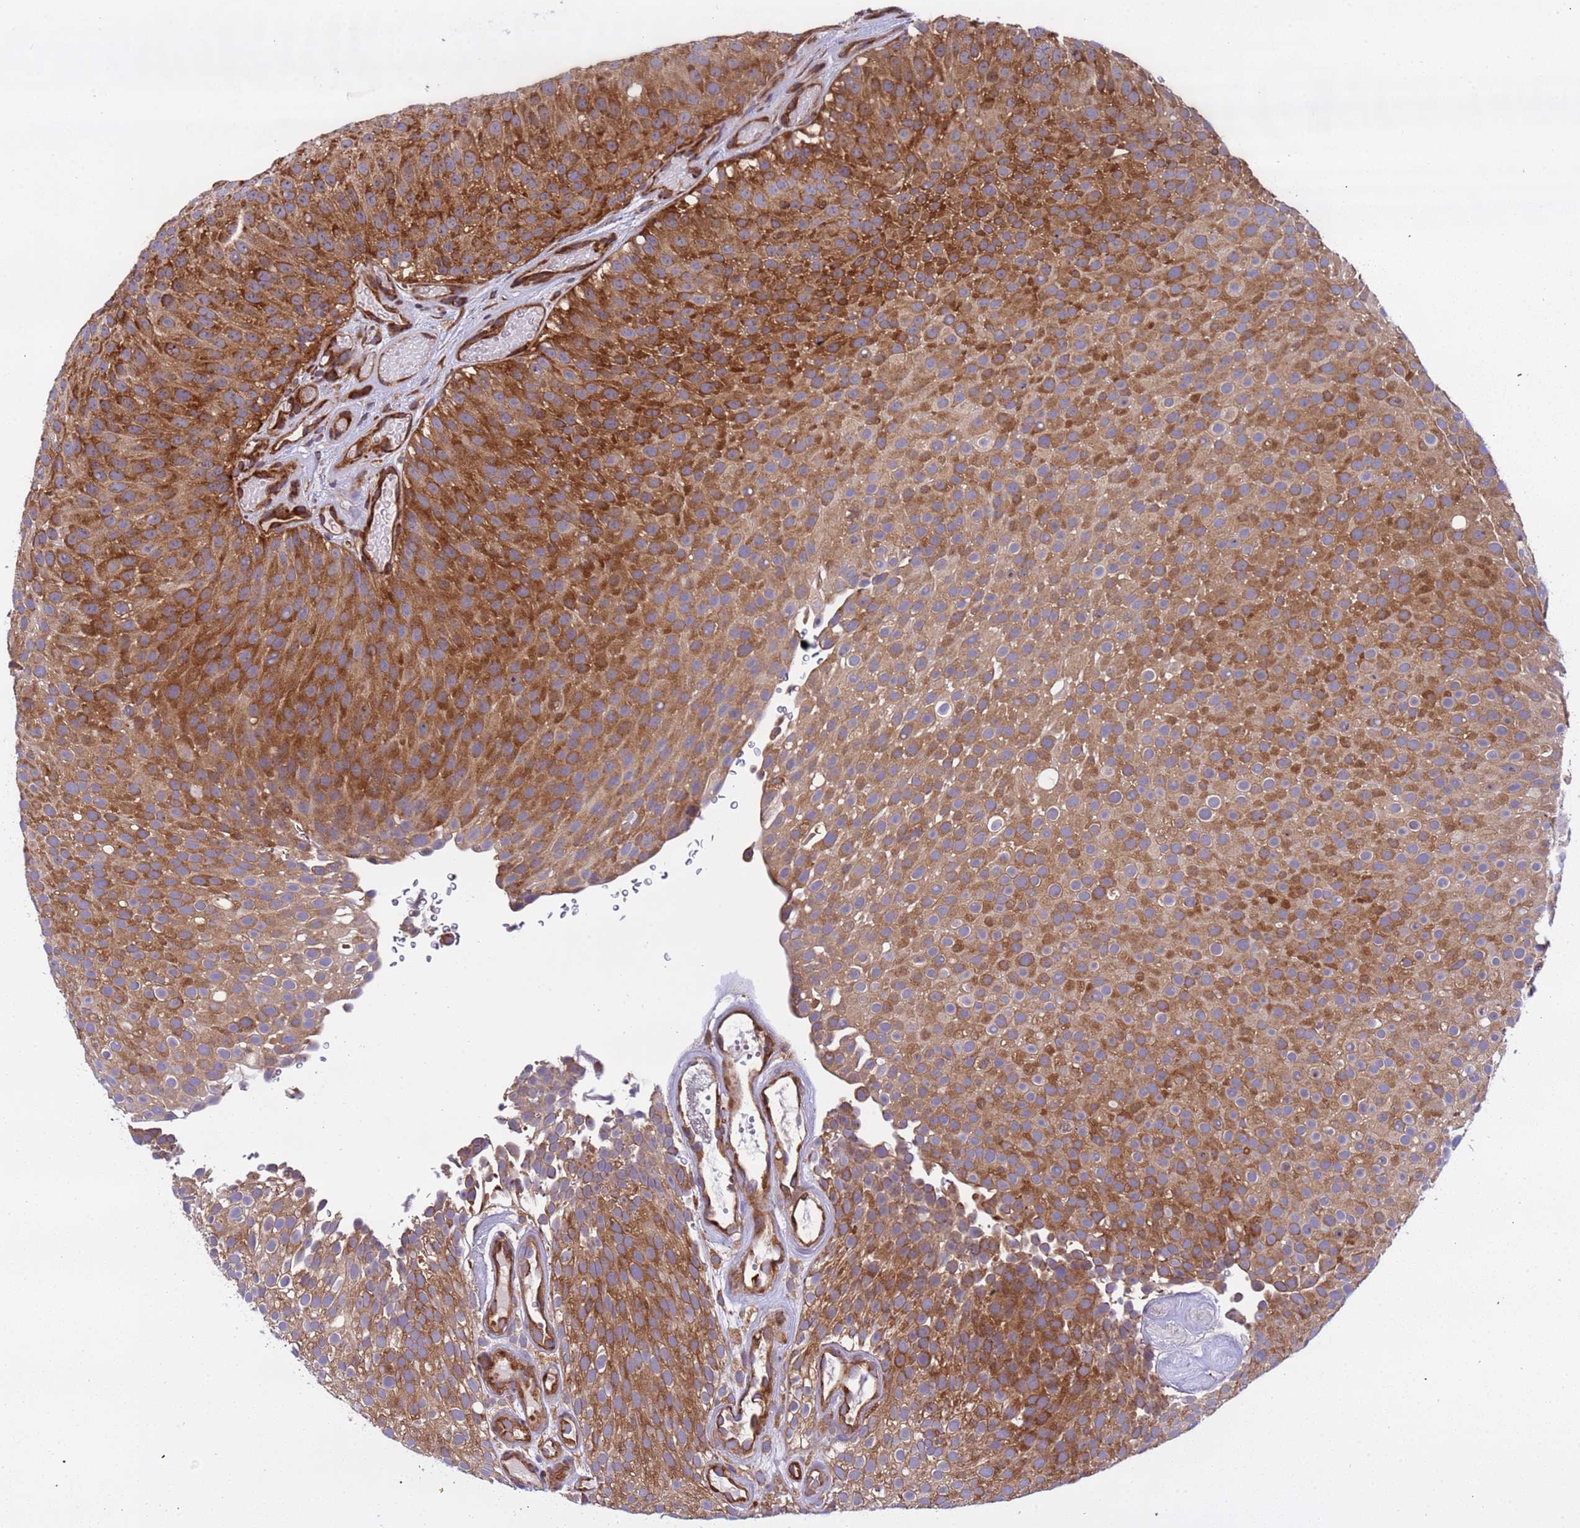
{"staining": {"intensity": "strong", "quantity": ">75%", "location": "cytoplasmic/membranous"}, "tissue": "urothelial cancer", "cell_type": "Tumor cells", "image_type": "cancer", "snomed": [{"axis": "morphology", "description": "Urothelial carcinoma, Low grade"}, {"axis": "topography", "description": "Urinary bladder"}], "caption": "Immunohistochemistry (IHC) micrograph of human urothelial cancer stained for a protein (brown), which exhibits high levels of strong cytoplasmic/membranous staining in approximately >75% of tumor cells.", "gene": "RPL36", "patient": {"sex": "male", "age": 78}}